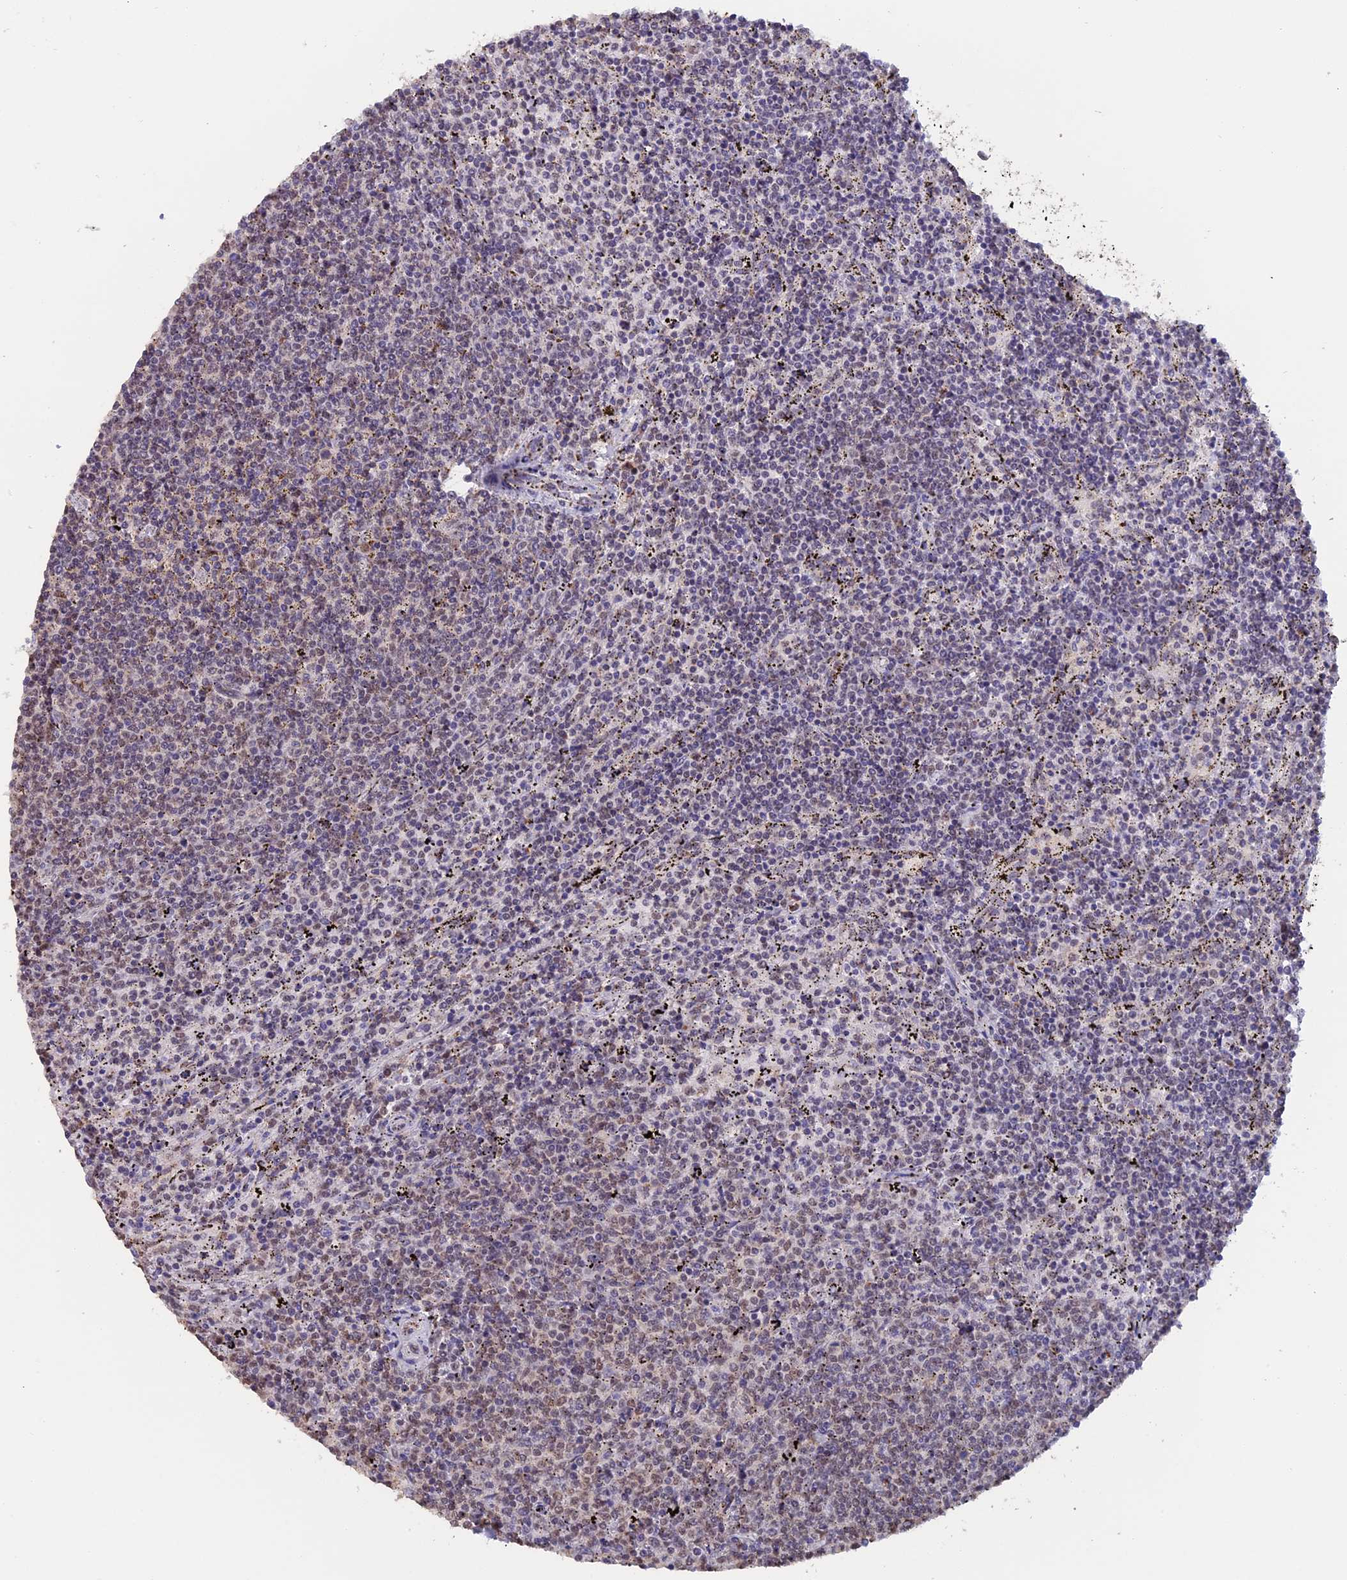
{"staining": {"intensity": "negative", "quantity": "none", "location": "none"}, "tissue": "lymphoma", "cell_type": "Tumor cells", "image_type": "cancer", "snomed": [{"axis": "morphology", "description": "Malignant lymphoma, non-Hodgkin's type, Low grade"}, {"axis": "topography", "description": "Spleen"}], "caption": "This is an IHC photomicrograph of human malignant lymphoma, non-Hodgkin's type (low-grade). There is no staining in tumor cells.", "gene": "PIGQ", "patient": {"sex": "female", "age": 50}}